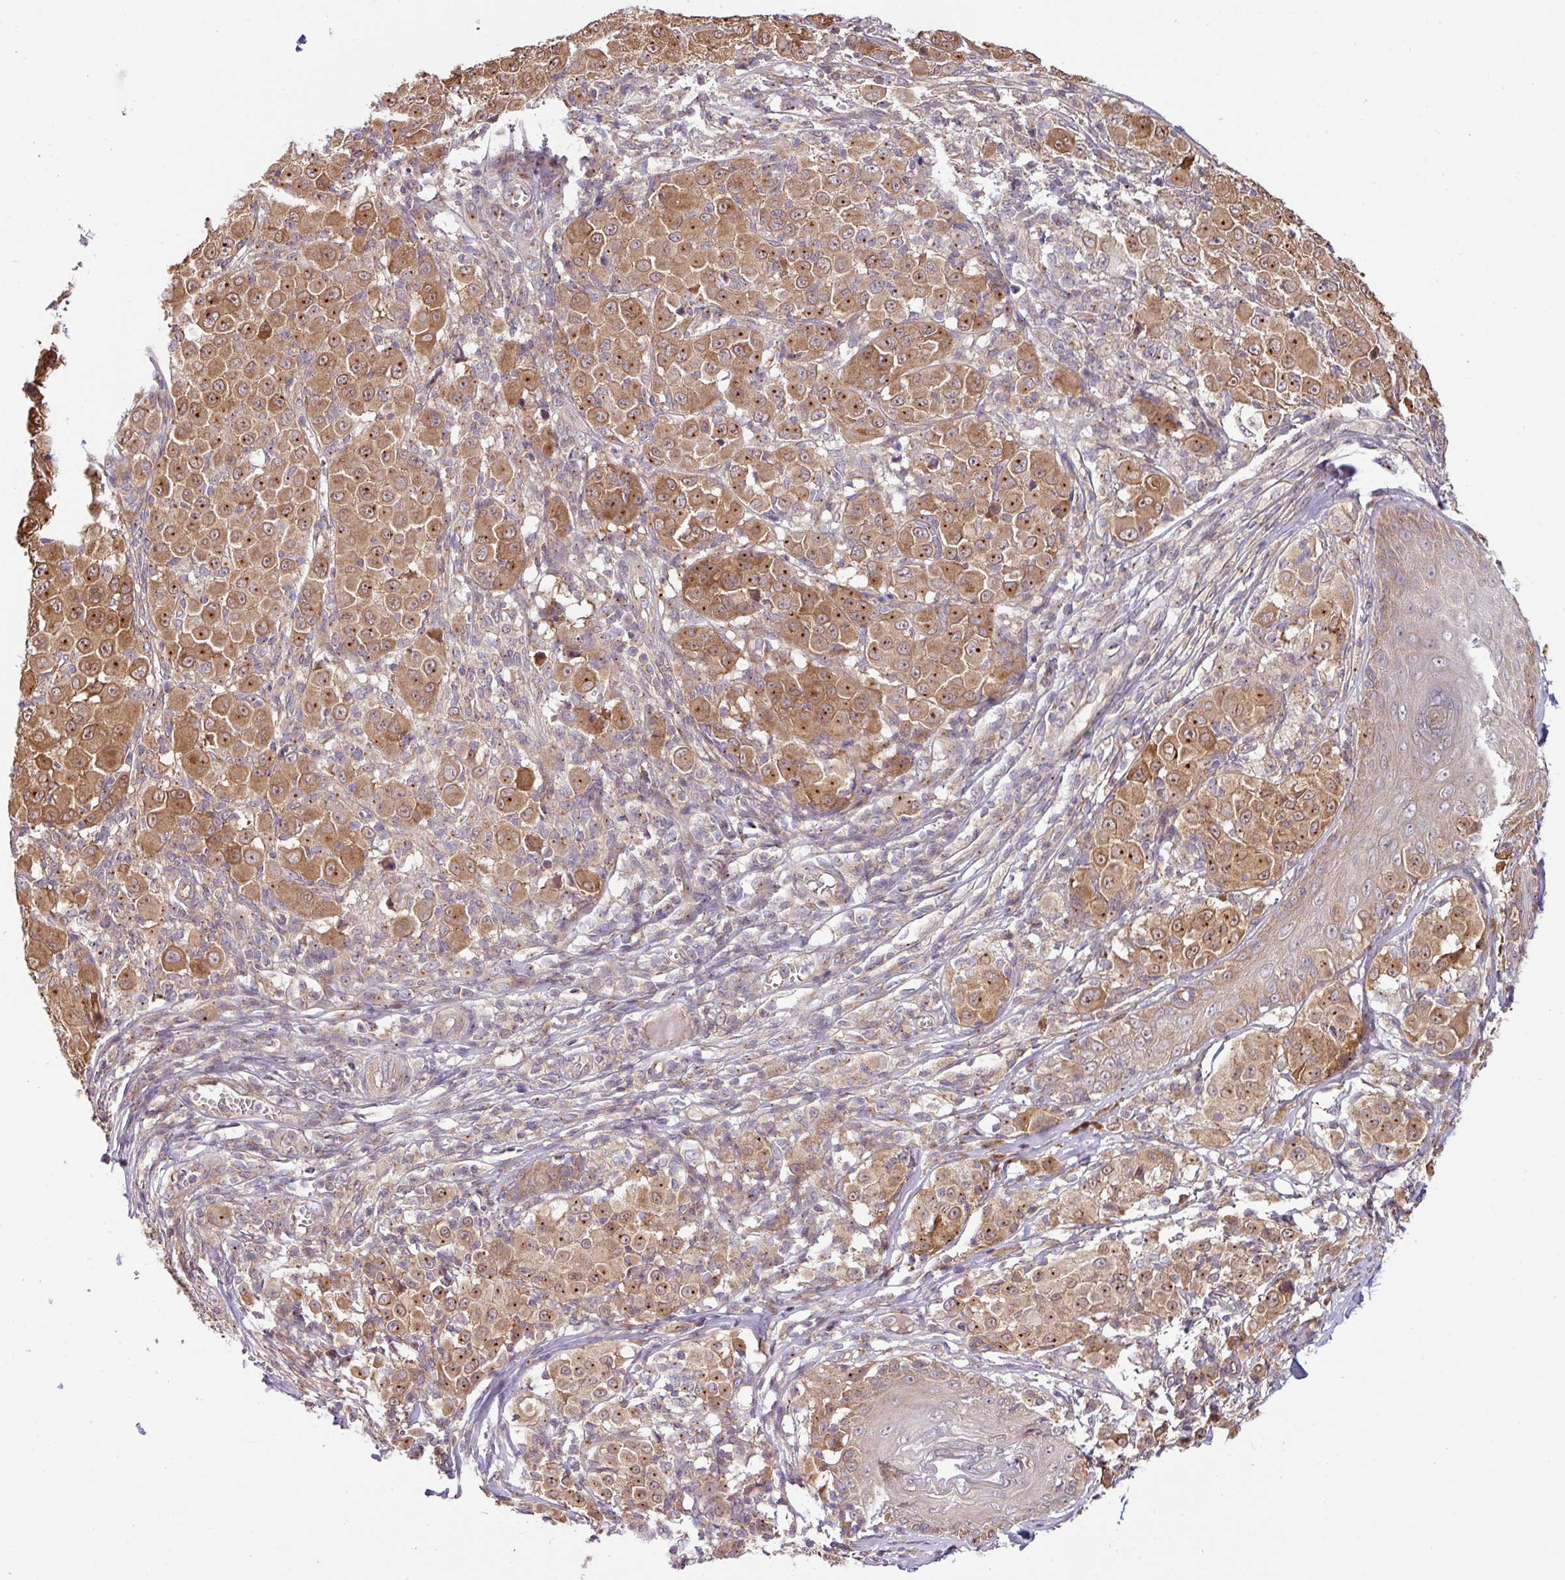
{"staining": {"intensity": "moderate", "quantity": ">75%", "location": "cytoplasmic/membranous"}, "tissue": "melanoma", "cell_type": "Tumor cells", "image_type": "cancer", "snomed": [{"axis": "morphology", "description": "Malignant melanoma, NOS"}, {"axis": "topography", "description": "Skin"}], "caption": "A brown stain highlights moderate cytoplasmic/membranous expression of a protein in human melanoma tumor cells. (Brightfield microscopy of DAB IHC at high magnification).", "gene": "SHB", "patient": {"sex": "female", "age": 43}}